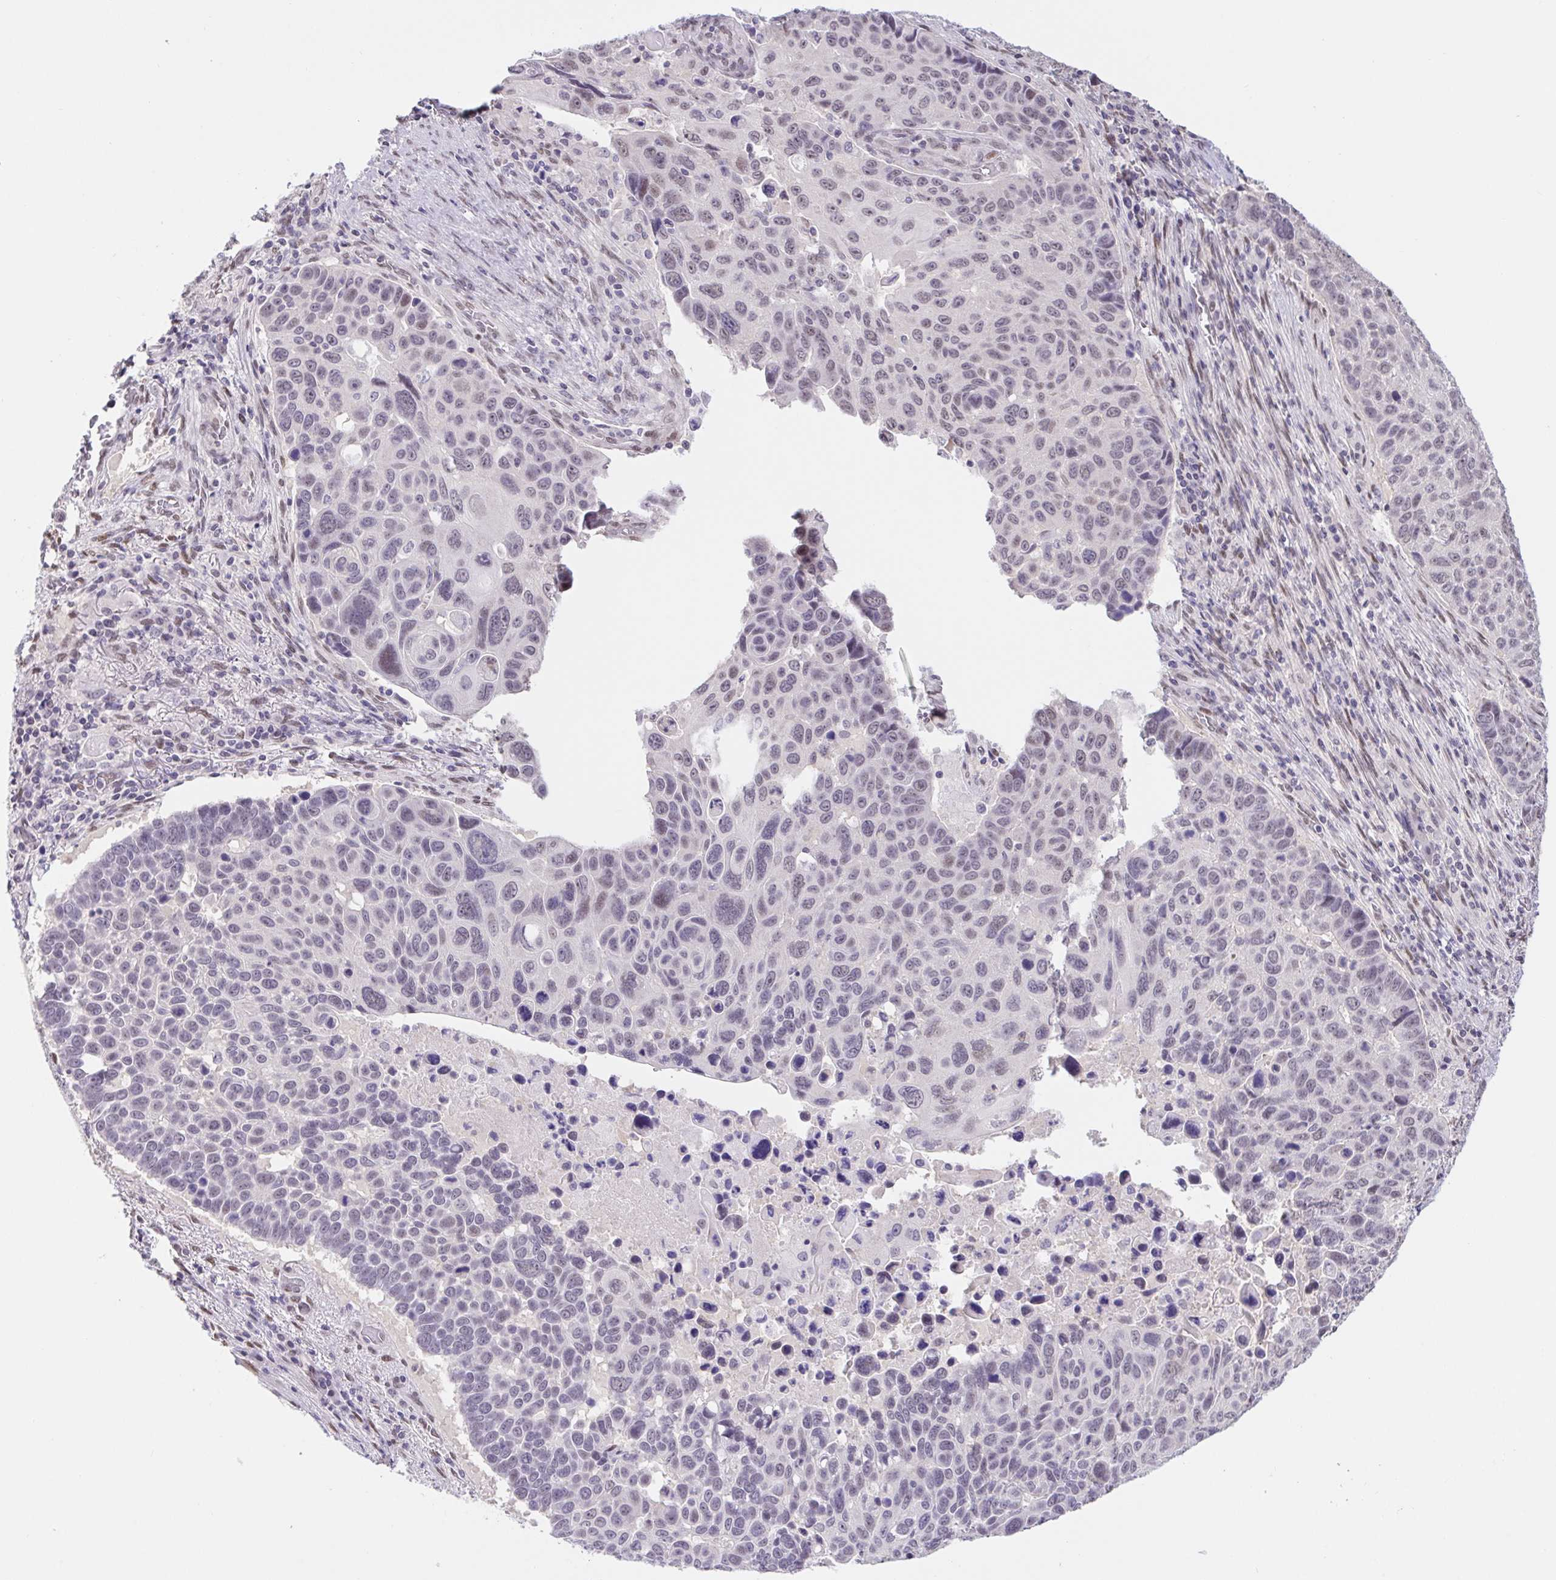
{"staining": {"intensity": "negative", "quantity": "none", "location": "none"}, "tissue": "lung cancer", "cell_type": "Tumor cells", "image_type": "cancer", "snomed": [{"axis": "morphology", "description": "Squamous cell carcinoma, NOS"}, {"axis": "topography", "description": "Lung"}], "caption": "This photomicrograph is of squamous cell carcinoma (lung) stained with IHC to label a protein in brown with the nuclei are counter-stained blue. There is no positivity in tumor cells.", "gene": "CAND1", "patient": {"sex": "male", "age": 68}}